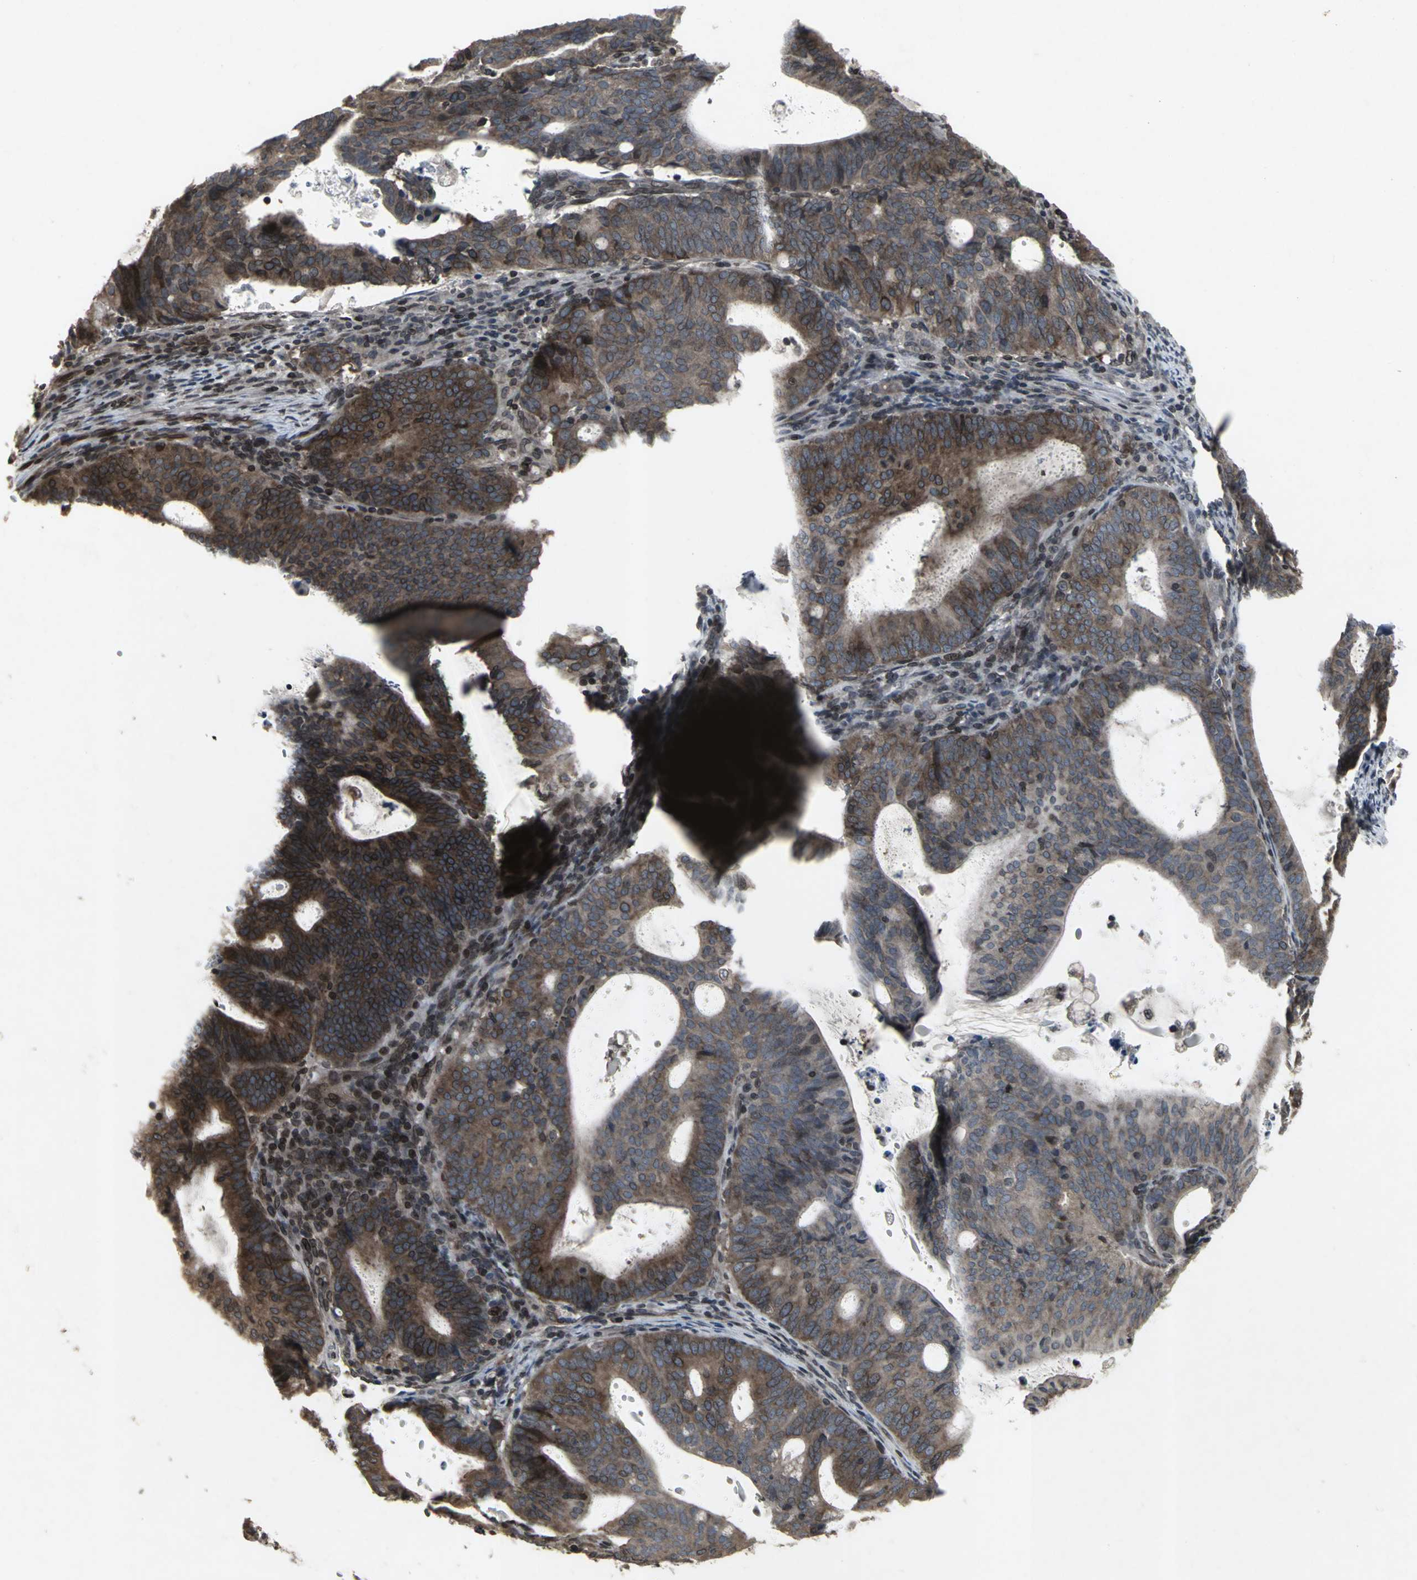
{"staining": {"intensity": "strong", "quantity": ">75%", "location": "cytoplasmic/membranous"}, "tissue": "endometrial cancer", "cell_type": "Tumor cells", "image_type": "cancer", "snomed": [{"axis": "morphology", "description": "Adenocarcinoma, NOS"}, {"axis": "topography", "description": "Uterus"}], "caption": "Human endometrial cancer stained with a protein marker displays strong staining in tumor cells.", "gene": "SH2B3", "patient": {"sex": "female", "age": 83}}